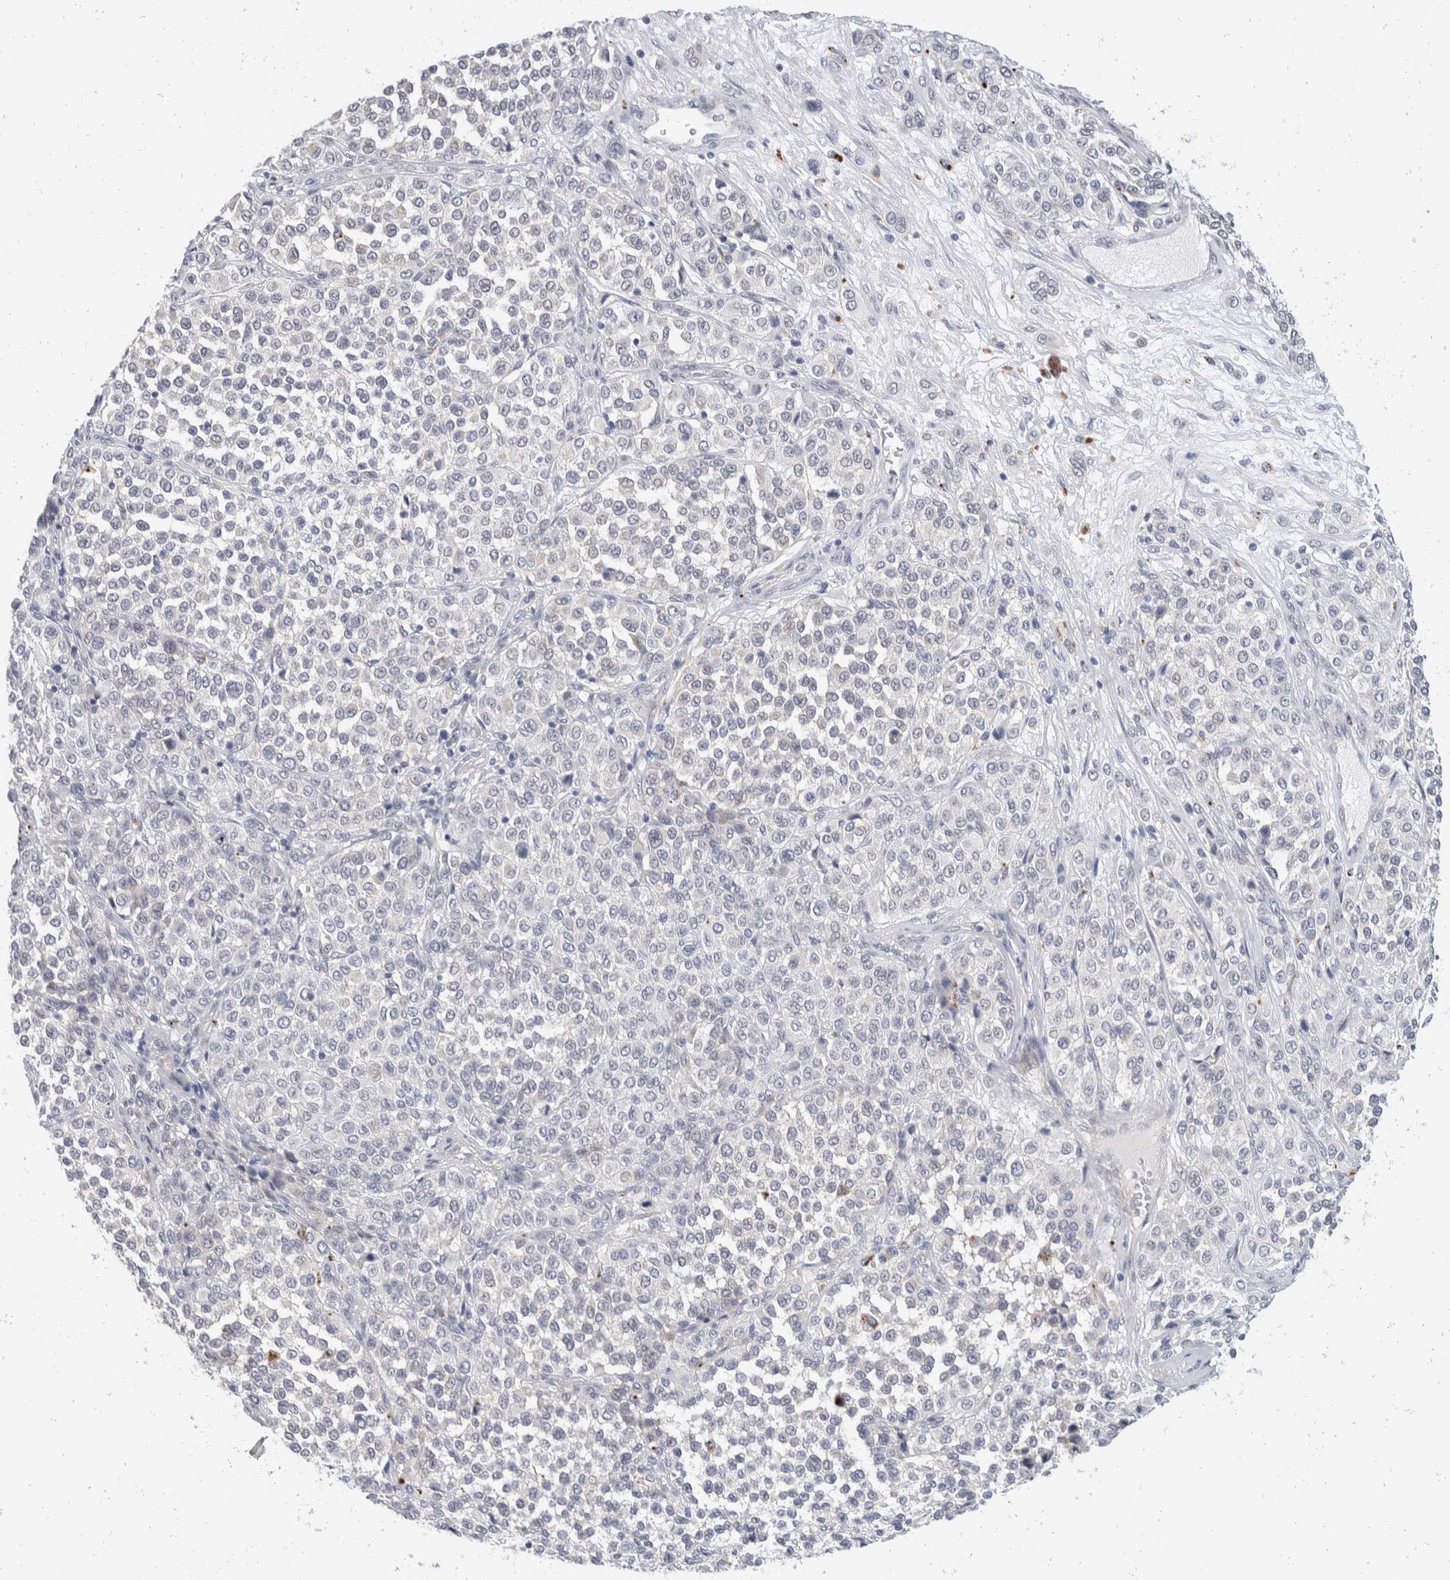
{"staining": {"intensity": "negative", "quantity": "none", "location": "none"}, "tissue": "melanoma", "cell_type": "Tumor cells", "image_type": "cancer", "snomed": [{"axis": "morphology", "description": "Malignant melanoma, Metastatic site"}, {"axis": "topography", "description": "Pancreas"}], "caption": "DAB (3,3'-diaminobenzidine) immunohistochemical staining of melanoma demonstrates no significant expression in tumor cells.", "gene": "CATSPERD", "patient": {"sex": "female", "age": 30}}